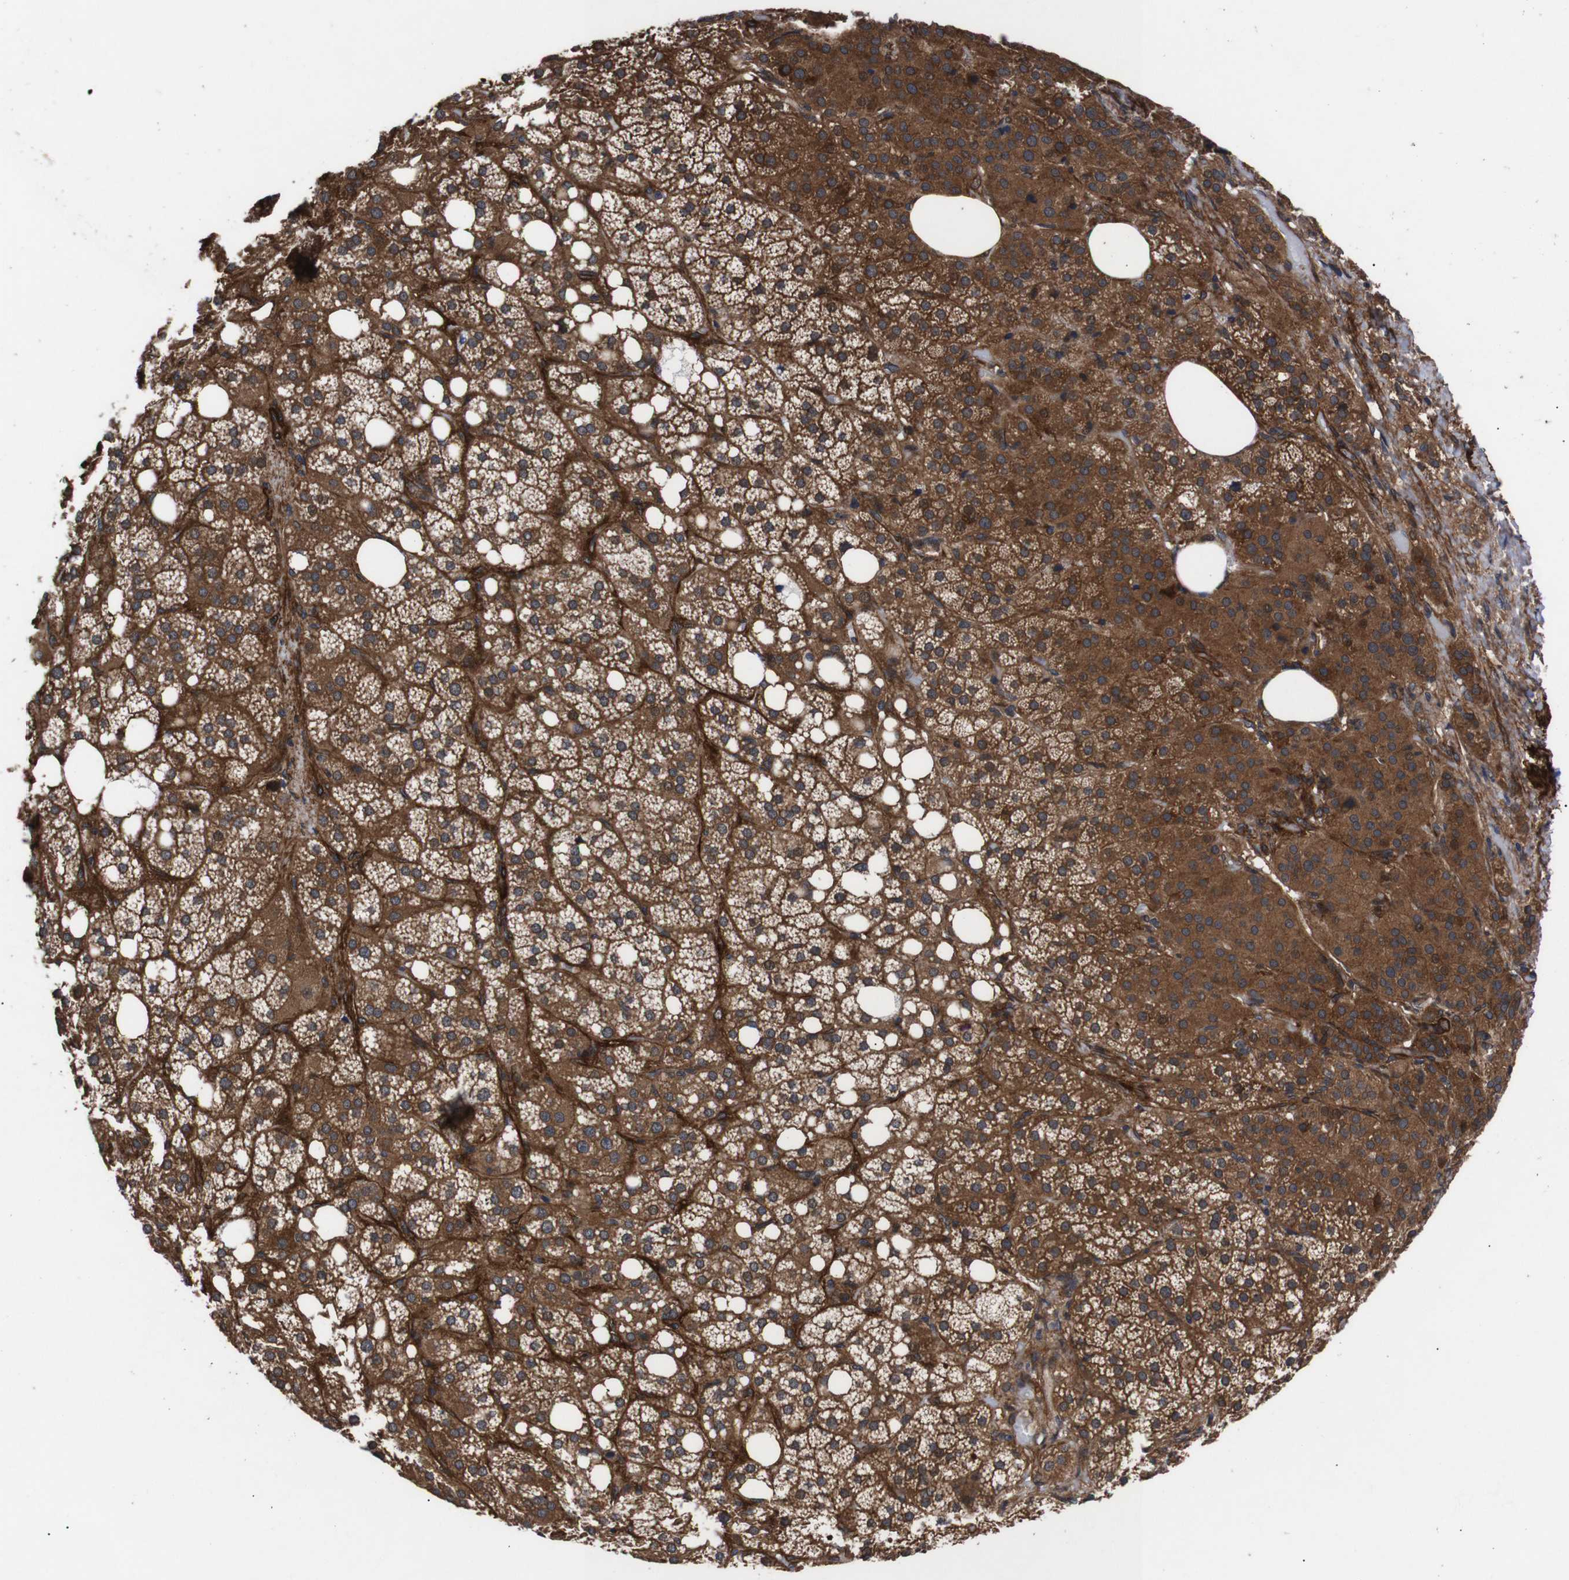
{"staining": {"intensity": "strong", "quantity": ">75%", "location": "cytoplasmic/membranous"}, "tissue": "adrenal gland", "cell_type": "Glandular cells", "image_type": "normal", "snomed": [{"axis": "morphology", "description": "Normal tissue, NOS"}, {"axis": "topography", "description": "Adrenal gland"}], "caption": "Glandular cells reveal high levels of strong cytoplasmic/membranous positivity in approximately >75% of cells in normal adrenal gland.", "gene": "PAWR", "patient": {"sex": "female", "age": 59}}